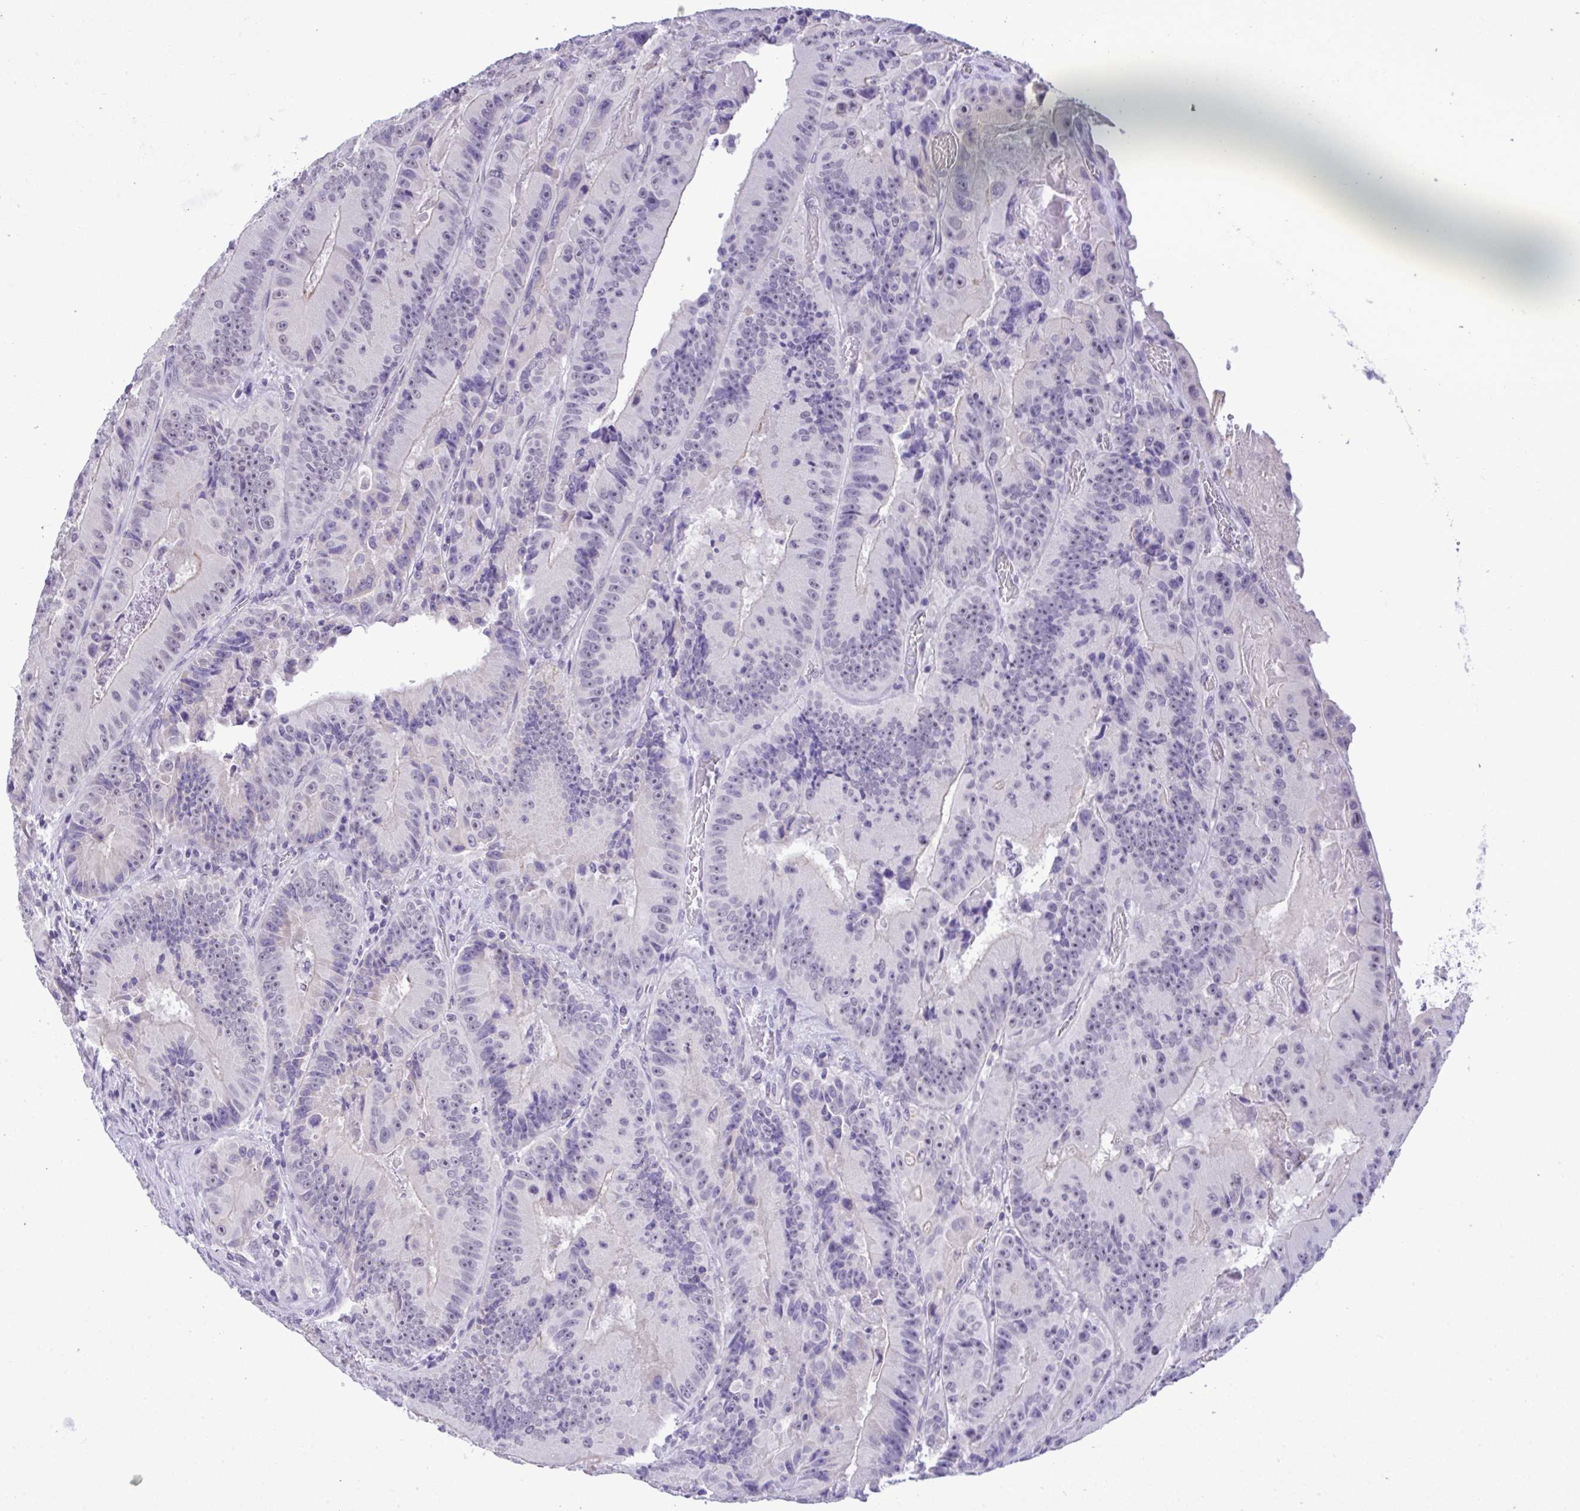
{"staining": {"intensity": "negative", "quantity": "none", "location": "none"}, "tissue": "colorectal cancer", "cell_type": "Tumor cells", "image_type": "cancer", "snomed": [{"axis": "morphology", "description": "Adenocarcinoma, NOS"}, {"axis": "topography", "description": "Colon"}], "caption": "Tumor cells are negative for protein expression in human colorectal adenocarcinoma.", "gene": "YBX2", "patient": {"sex": "female", "age": 86}}